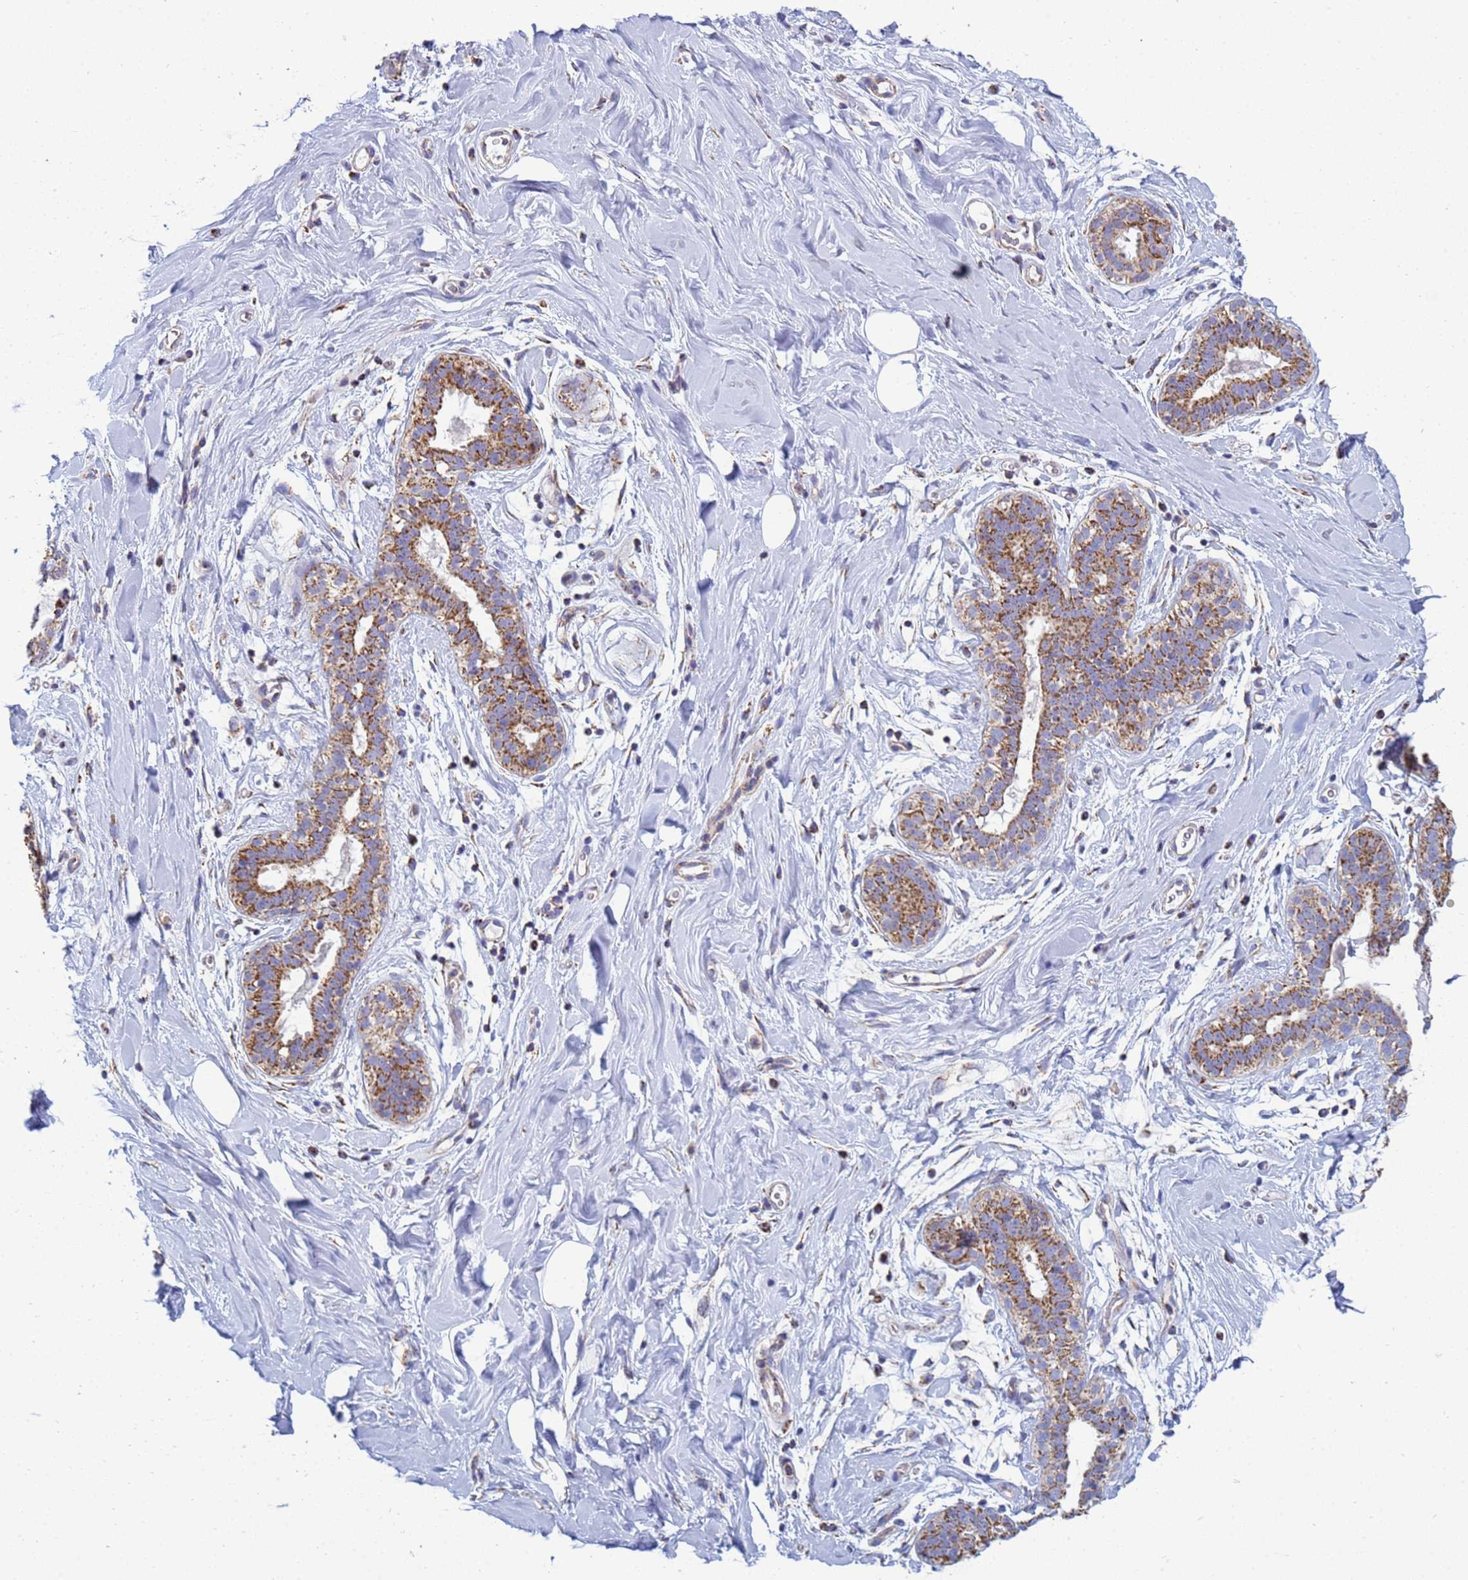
{"staining": {"intensity": "moderate", "quantity": "<25%", "location": "cytoplasmic/membranous"}, "tissue": "soft tissue", "cell_type": "Fibroblasts", "image_type": "normal", "snomed": [{"axis": "morphology", "description": "Normal tissue, NOS"}, {"axis": "topography", "description": "Breast"}], "caption": "A photomicrograph of human soft tissue stained for a protein reveals moderate cytoplasmic/membranous brown staining in fibroblasts. Using DAB (brown) and hematoxylin (blue) stains, captured at high magnification using brightfield microscopy.", "gene": "COQ4", "patient": {"sex": "female", "age": 26}}